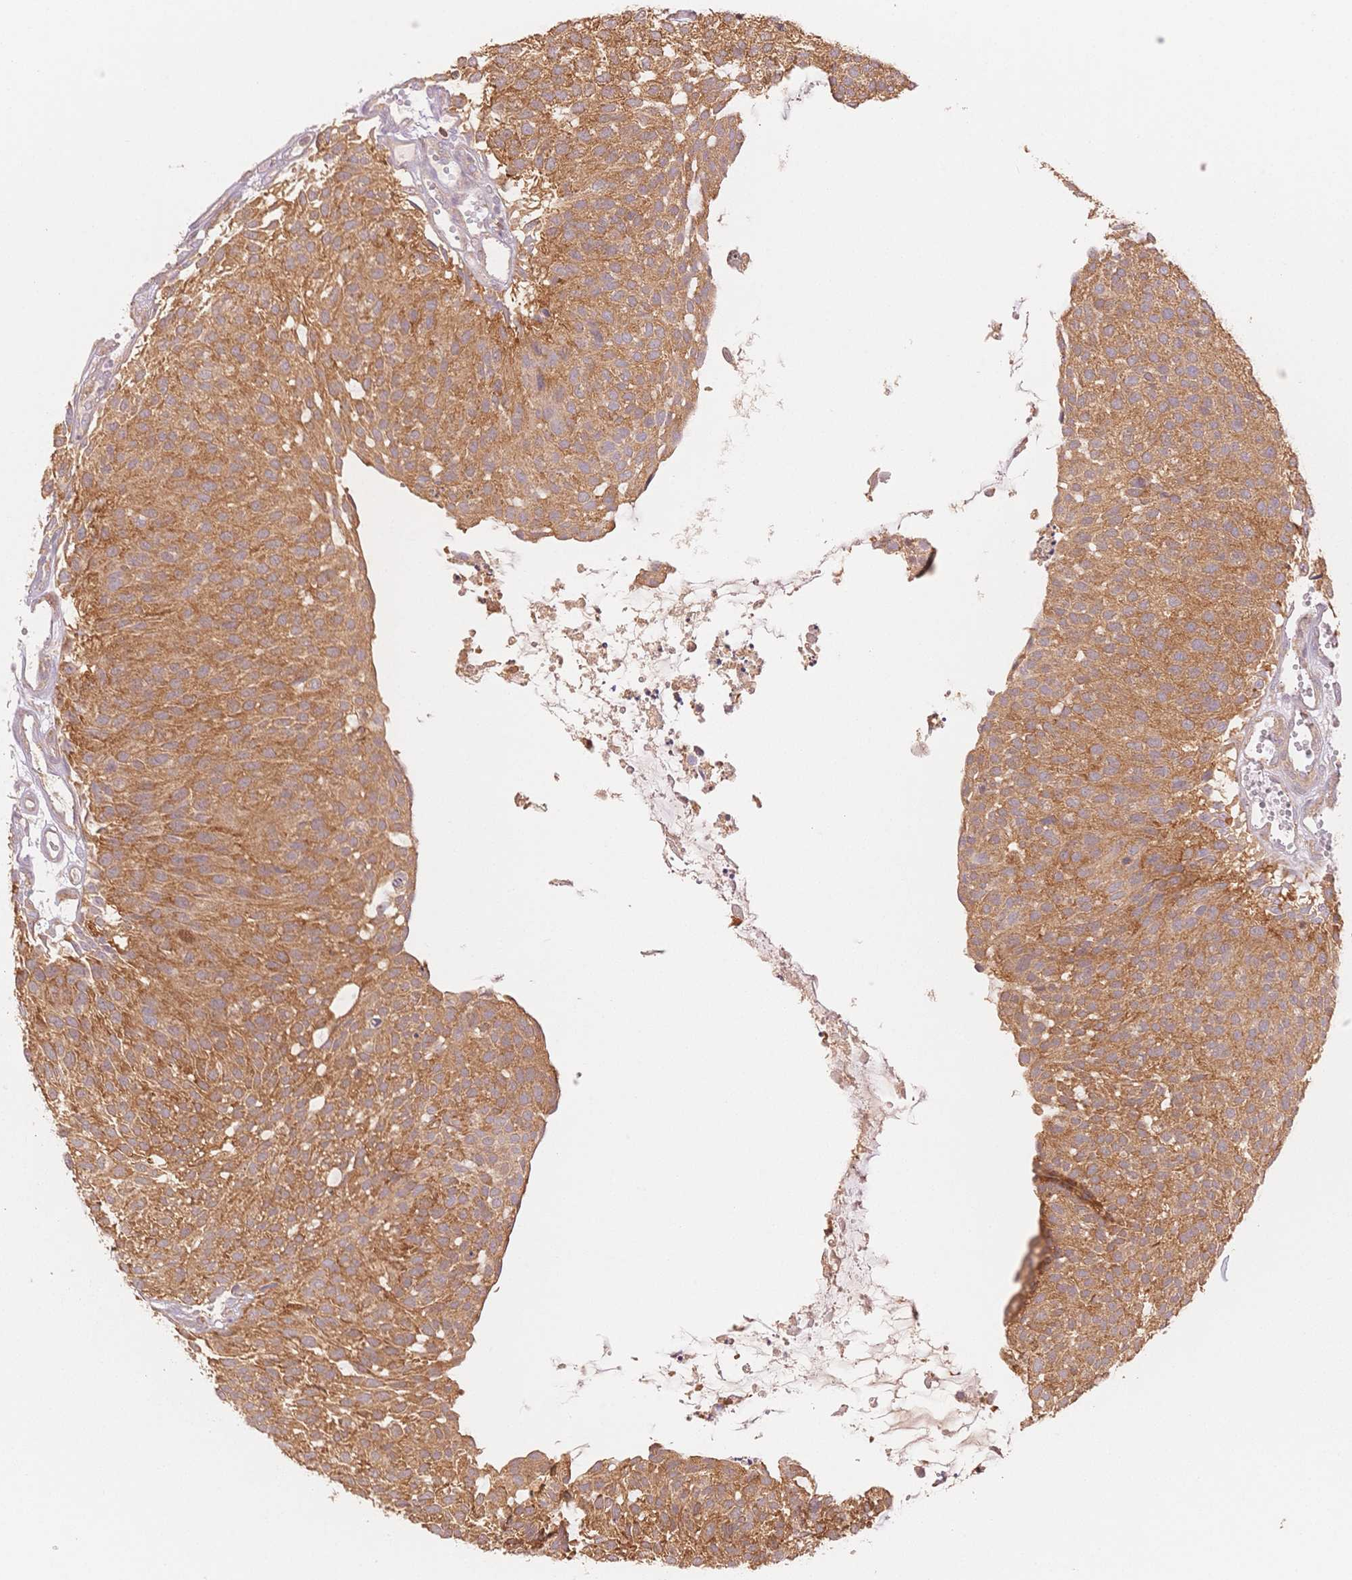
{"staining": {"intensity": "moderate", "quantity": ">75%", "location": "cytoplasmic/membranous"}, "tissue": "urothelial cancer", "cell_type": "Tumor cells", "image_type": "cancer", "snomed": [{"axis": "morphology", "description": "Urothelial carcinoma, NOS"}, {"axis": "topography", "description": "Urinary bladder"}], "caption": "Human transitional cell carcinoma stained with a protein marker exhibits moderate staining in tumor cells.", "gene": "STK39", "patient": {"sex": "male", "age": 84}}